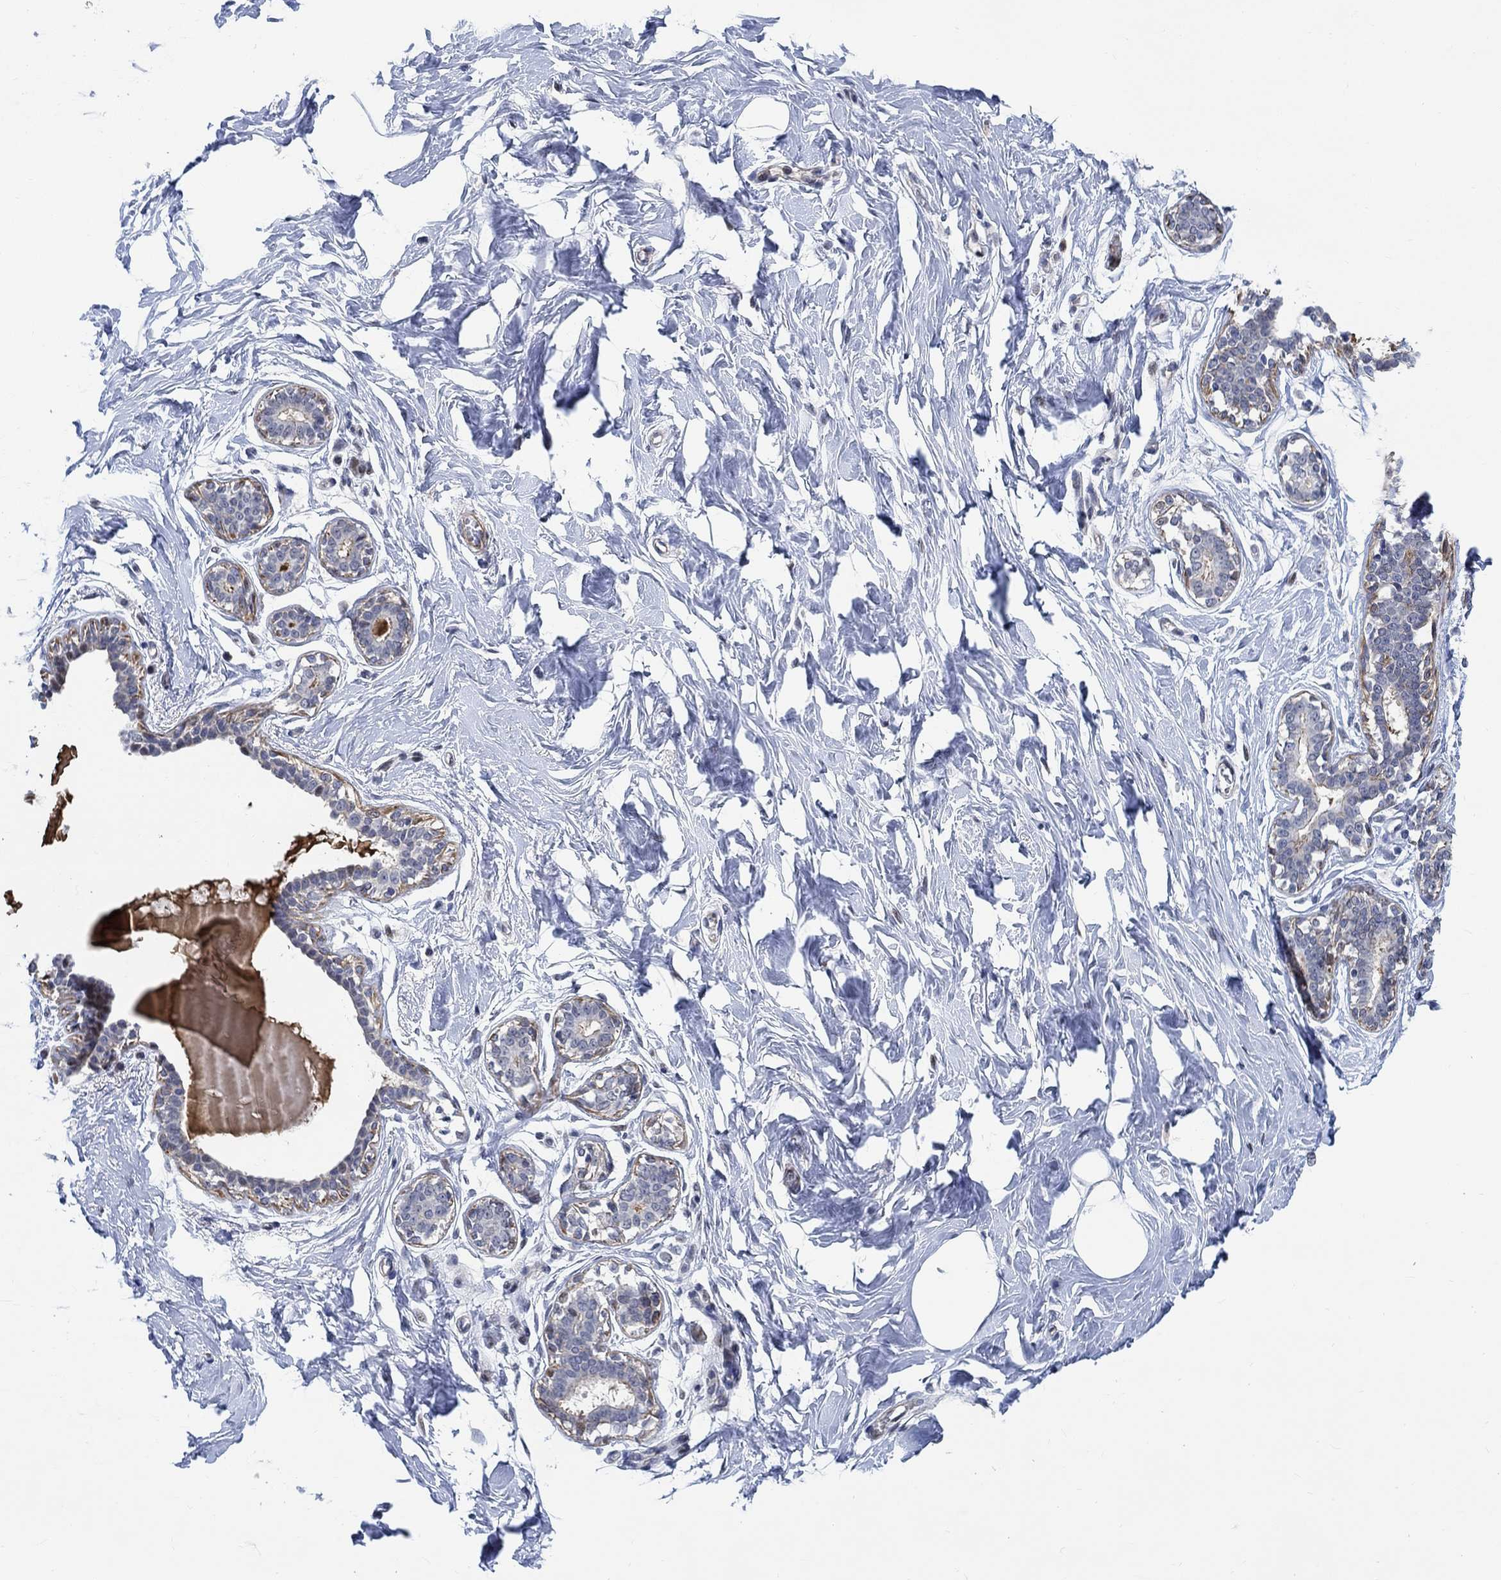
{"staining": {"intensity": "negative", "quantity": "none", "location": "none"}, "tissue": "breast", "cell_type": "Adipocytes", "image_type": "normal", "snomed": [{"axis": "morphology", "description": "Normal tissue, NOS"}, {"axis": "morphology", "description": "Lobular carcinoma, in situ"}, {"axis": "topography", "description": "Breast"}], "caption": "Immunohistochemistry (IHC) of normal breast exhibits no positivity in adipocytes.", "gene": "KCNH8", "patient": {"sex": "female", "age": 35}}